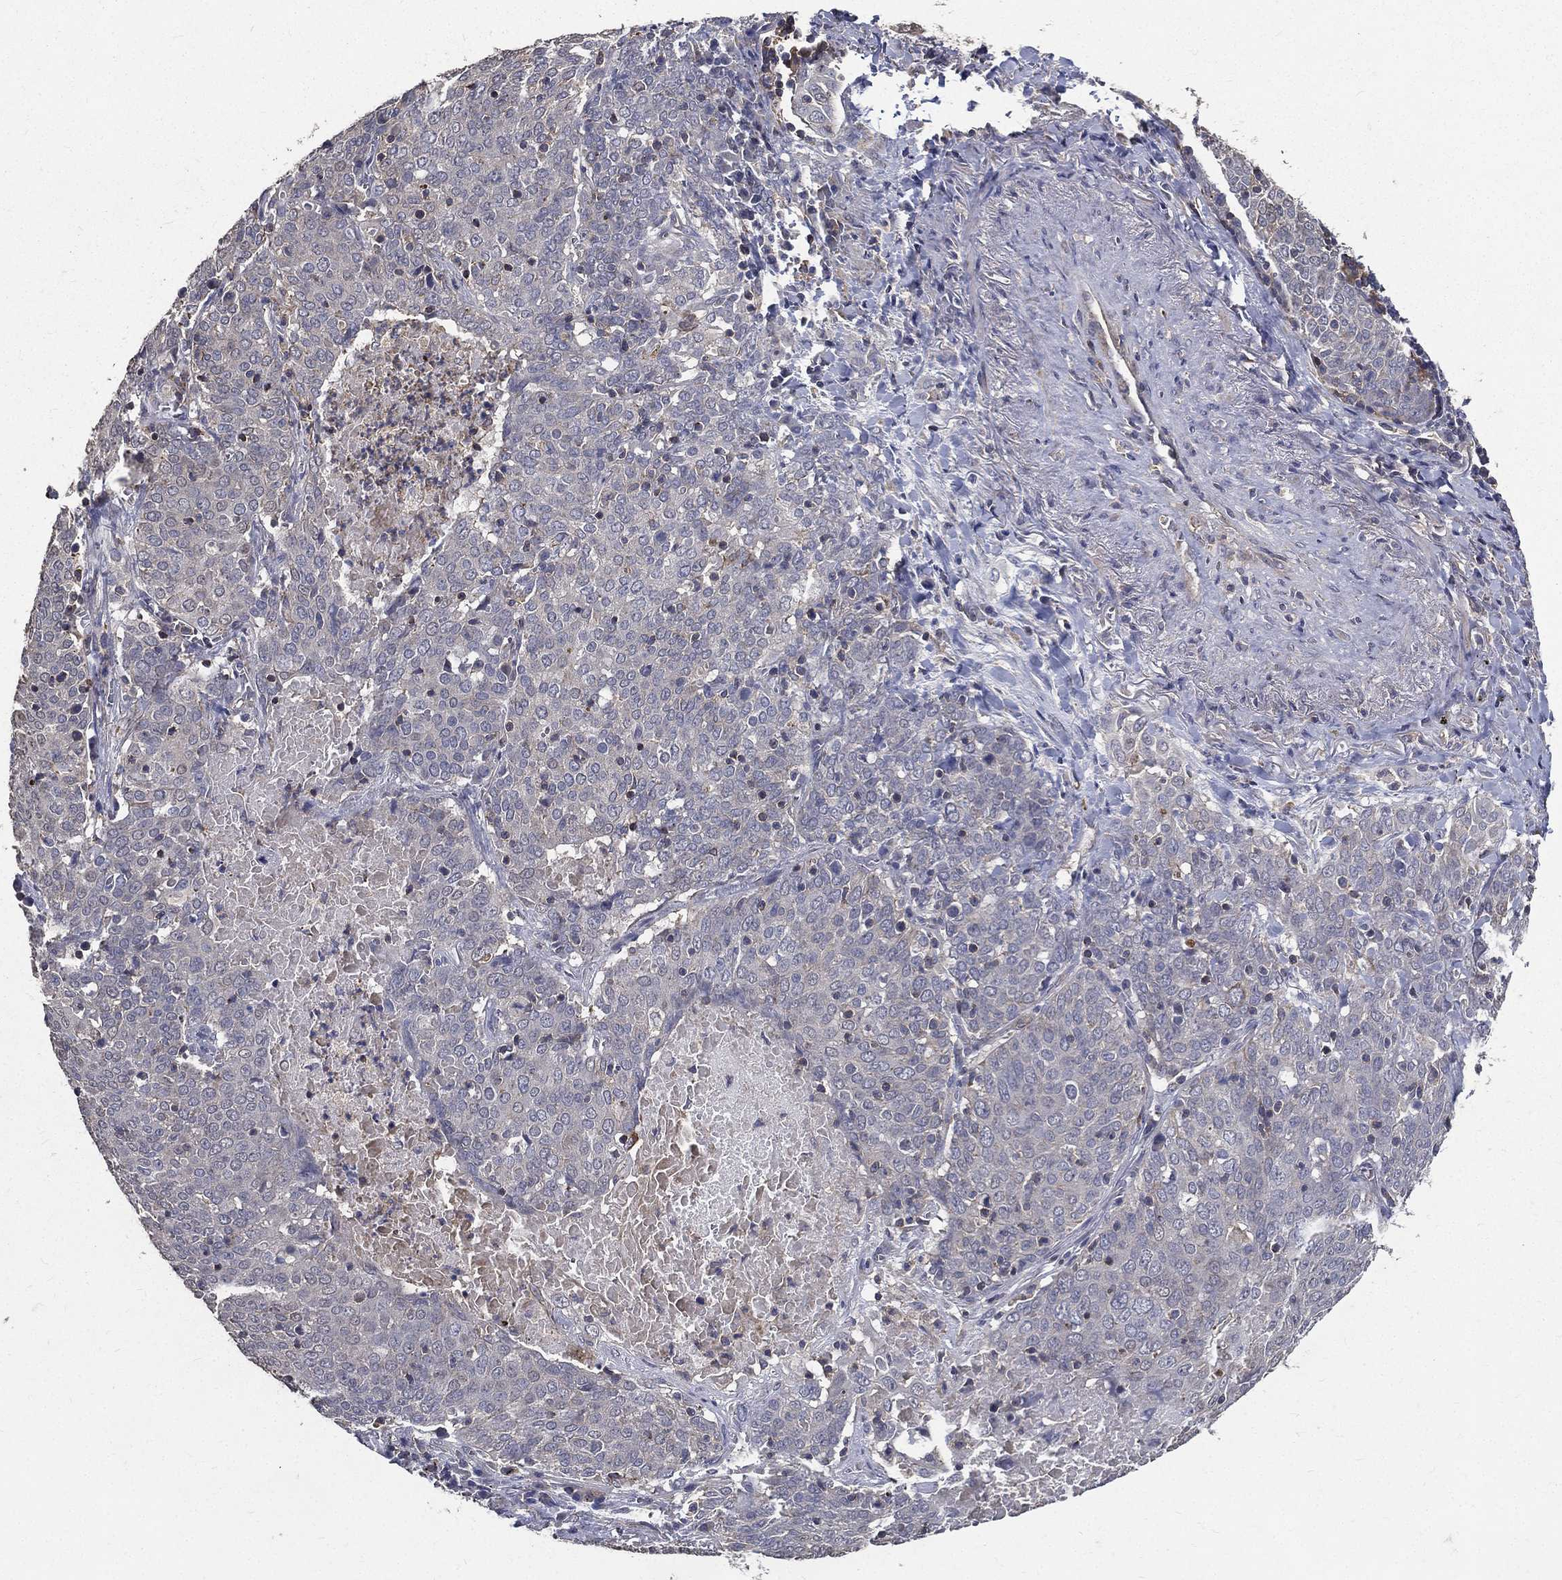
{"staining": {"intensity": "negative", "quantity": "none", "location": "none"}, "tissue": "lung cancer", "cell_type": "Tumor cells", "image_type": "cancer", "snomed": [{"axis": "morphology", "description": "Squamous cell carcinoma, NOS"}, {"axis": "topography", "description": "Lung"}], "caption": "A micrograph of human squamous cell carcinoma (lung) is negative for staining in tumor cells.", "gene": "SERPINB2", "patient": {"sex": "male", "age": 82}}